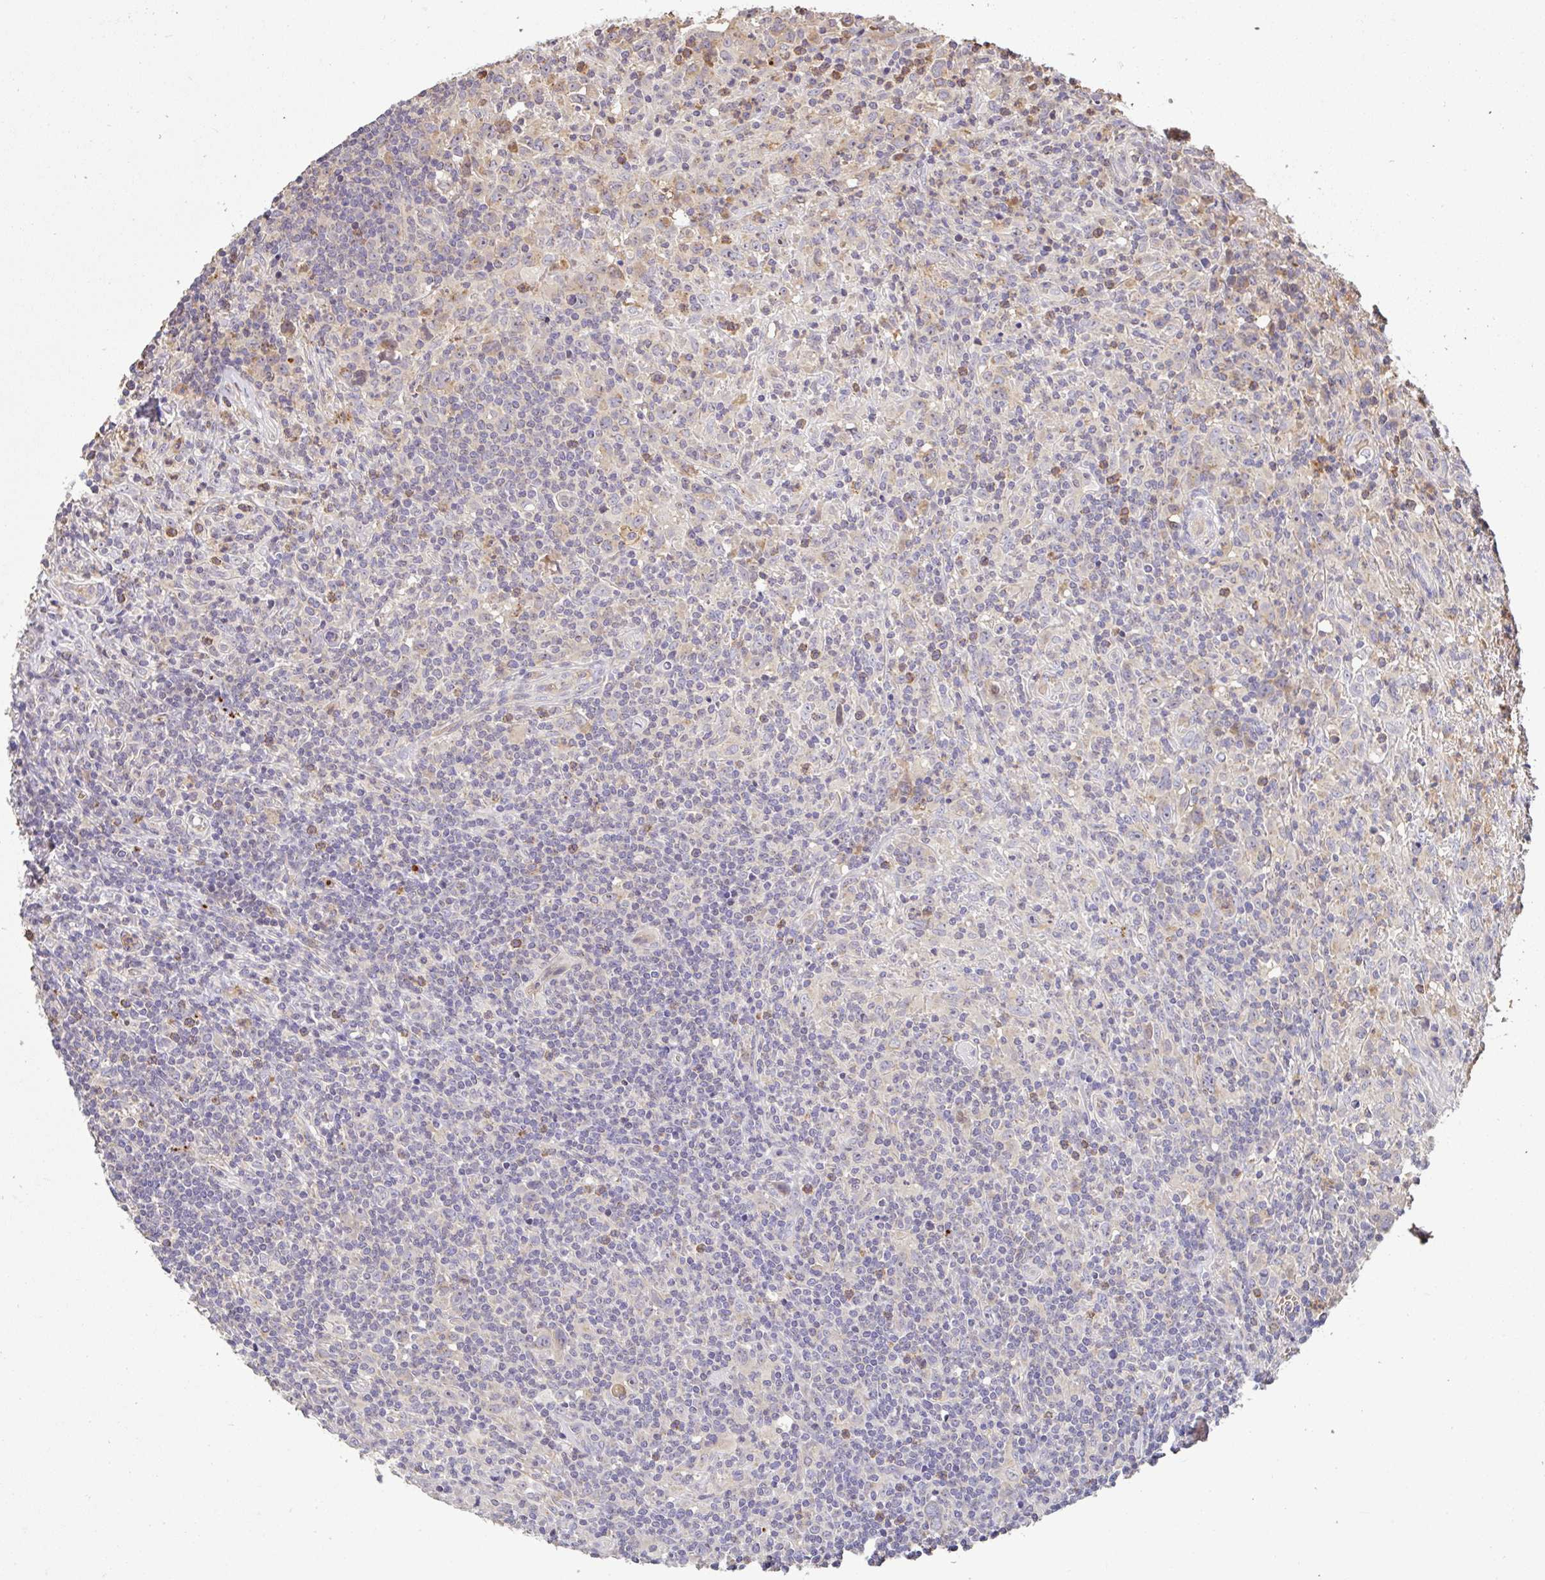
{"staining": {"intensity": "negative", "quantity": "none", "location": "none"}, "tissue": "lymphoma", "cell_type": "Tumor cells", "image_type": "cancer", "snomed": [{"axis": "morphology", "description": "Hodgkin's disease, NOS"}, {"axis": "topography", "description": "Lymph node"}], "caption": "DAB (3,3'-diaminobenzidine) immunohistochemical staining of human lymphoma displays no significant positivity in tumor cells.", "gene": "C1QTNF9B", "patient": {"sex": "female", "age": 18}}